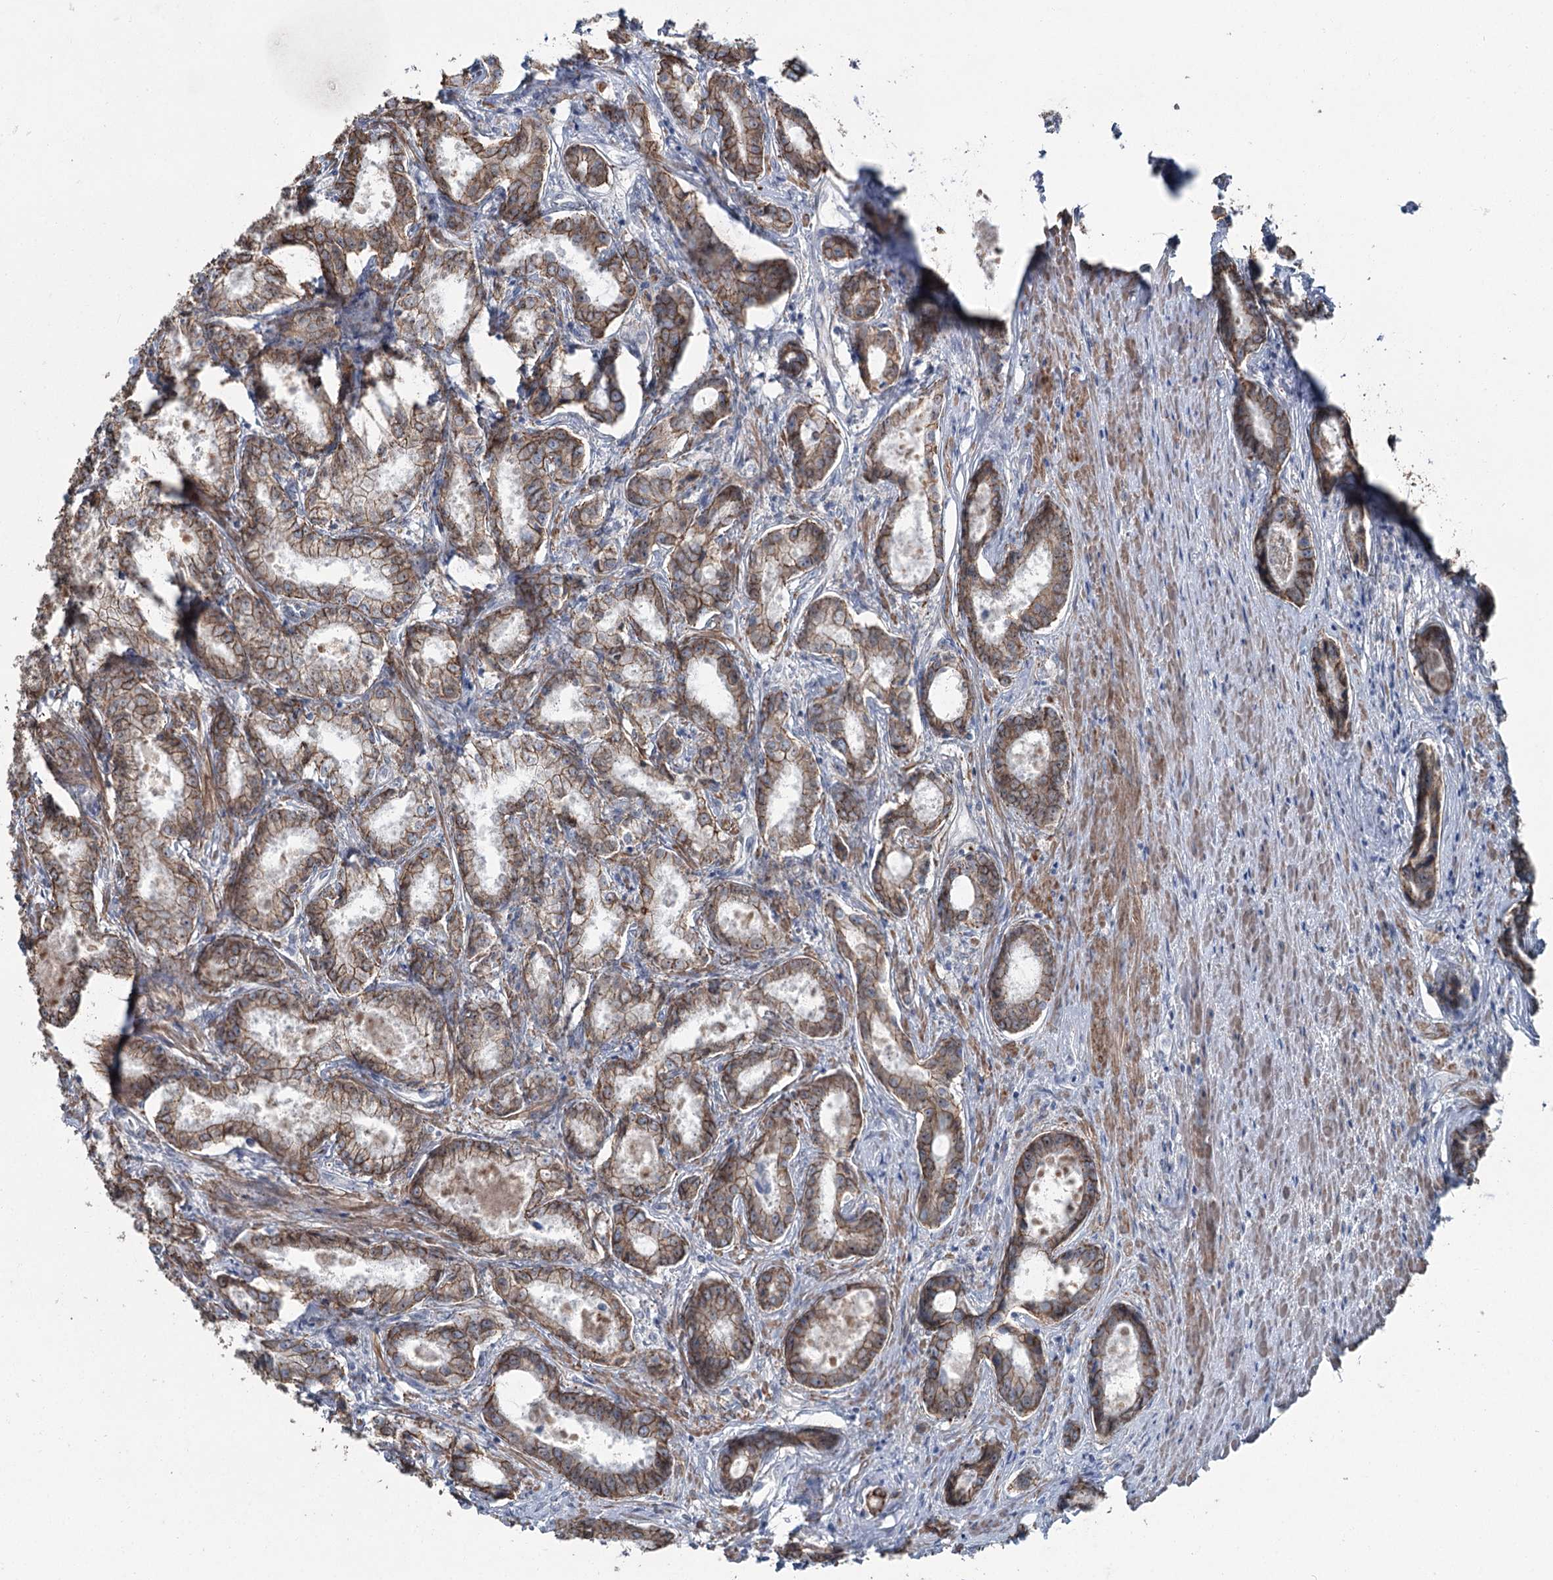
{"staining": {"intensity": "moderate", "quantity": ">75%", "location": "cytoplasmic/membranous"}, "tissue": "prostate cancer", "cell_type": "Tumor cells", "image_type": "cancer", "snomed": [{"axis": "morphology", "description": "Adenocarcinoma, Low grade"}, {"axis": "topography", "description": "Prostate"}], "caption": "Moderate cytoplasmic/membranous protein expression is identified in approximately >75% of tumor cells in prostate adenocarcinoma (low-grade).", "gene": "FAM120B", "patient": {"sex": "male", "age": 68}}